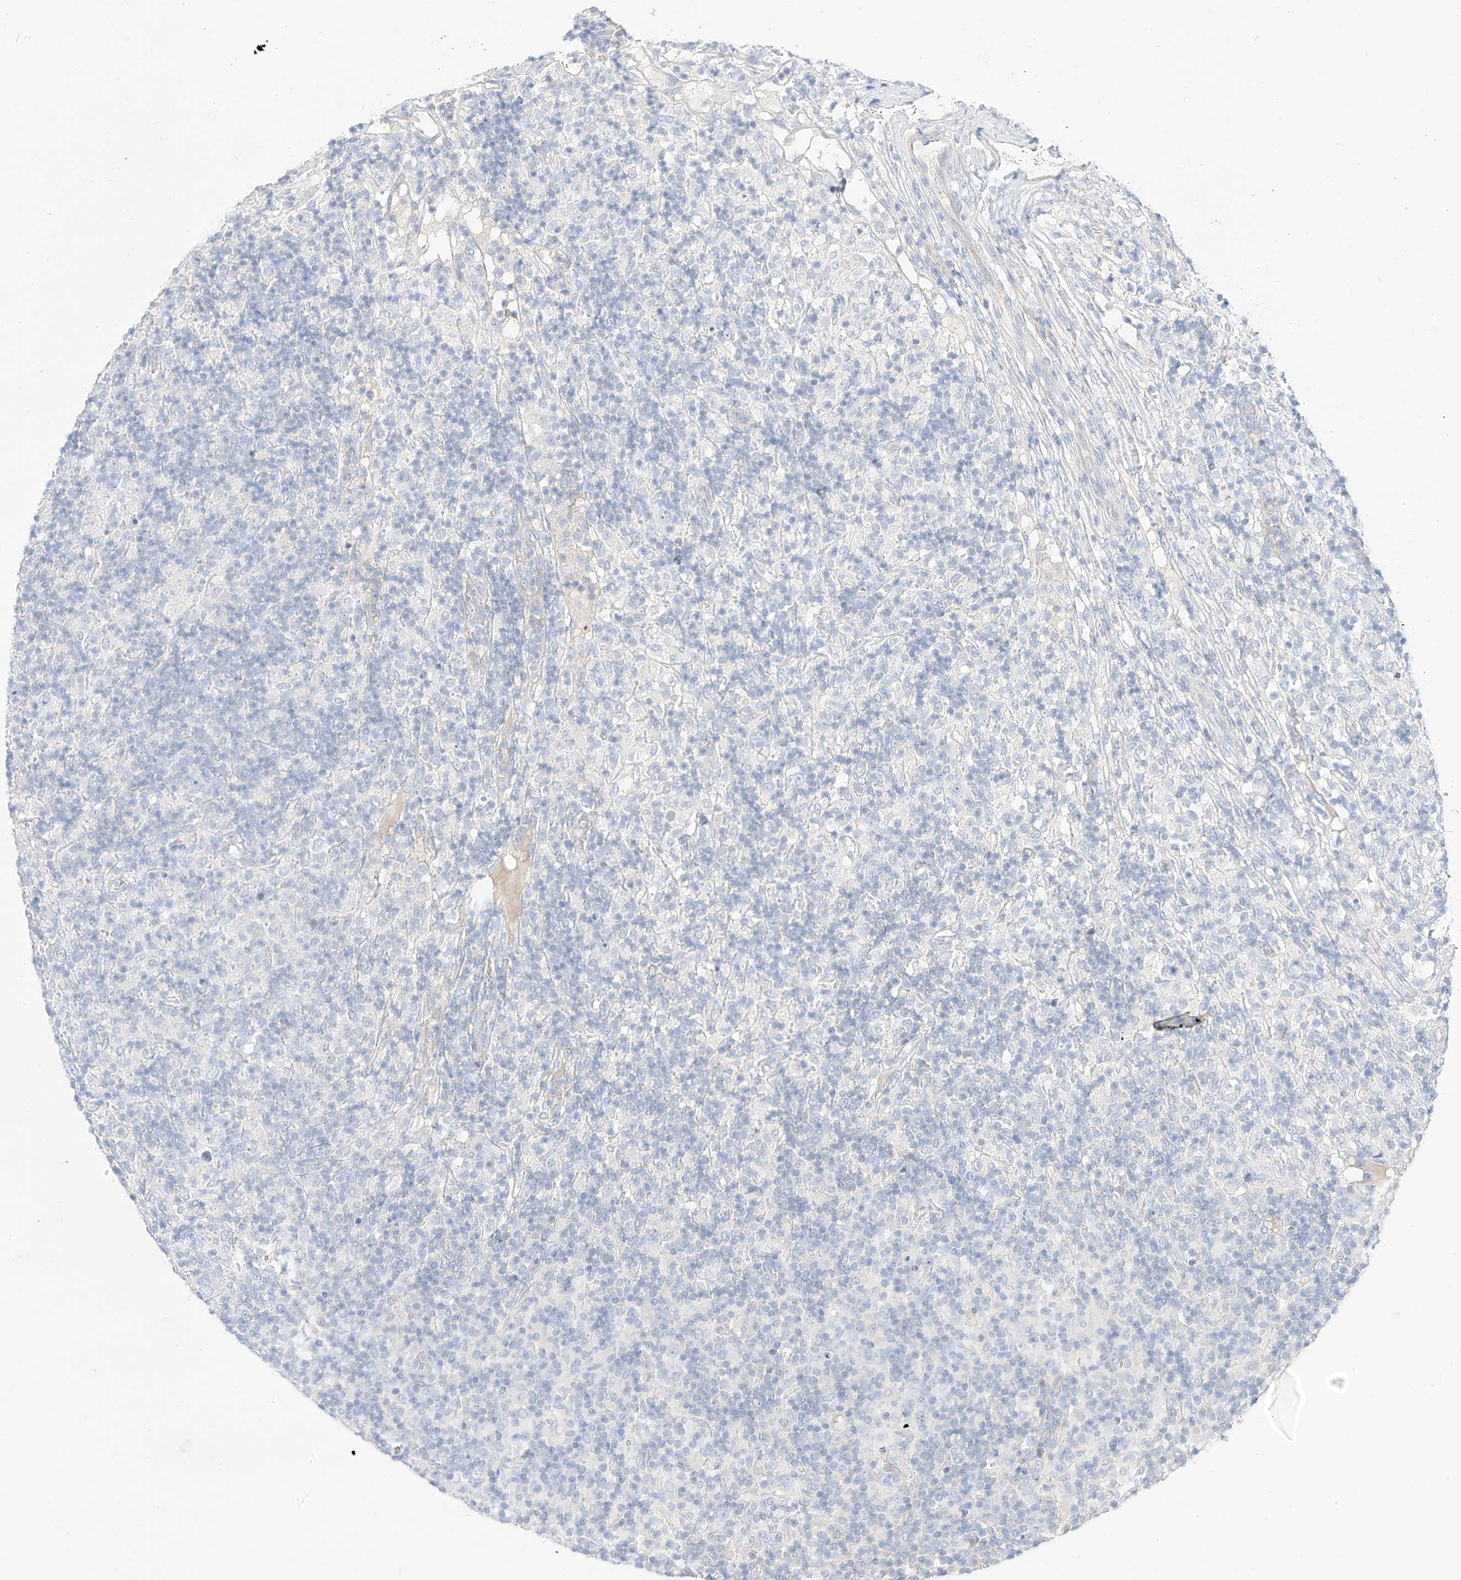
{"staining": {"intensity": "negative", "quantity": "none", "location": "none"}, "tissue": "lymphoma", "cell_type": "Tumor cells", "image_type": "cancer", "snomed": [{"axis": "morphology", "description": "Hodgkin's disease, NOS"}, {"axis": "topography", "description": "Lymph node"}], "caption": "This is an IHC photomicrograph of human lymphoma. There is no staining in tumor cells.", "gene": "RASA2", "patient": {"sex": "male", "age": 70}}